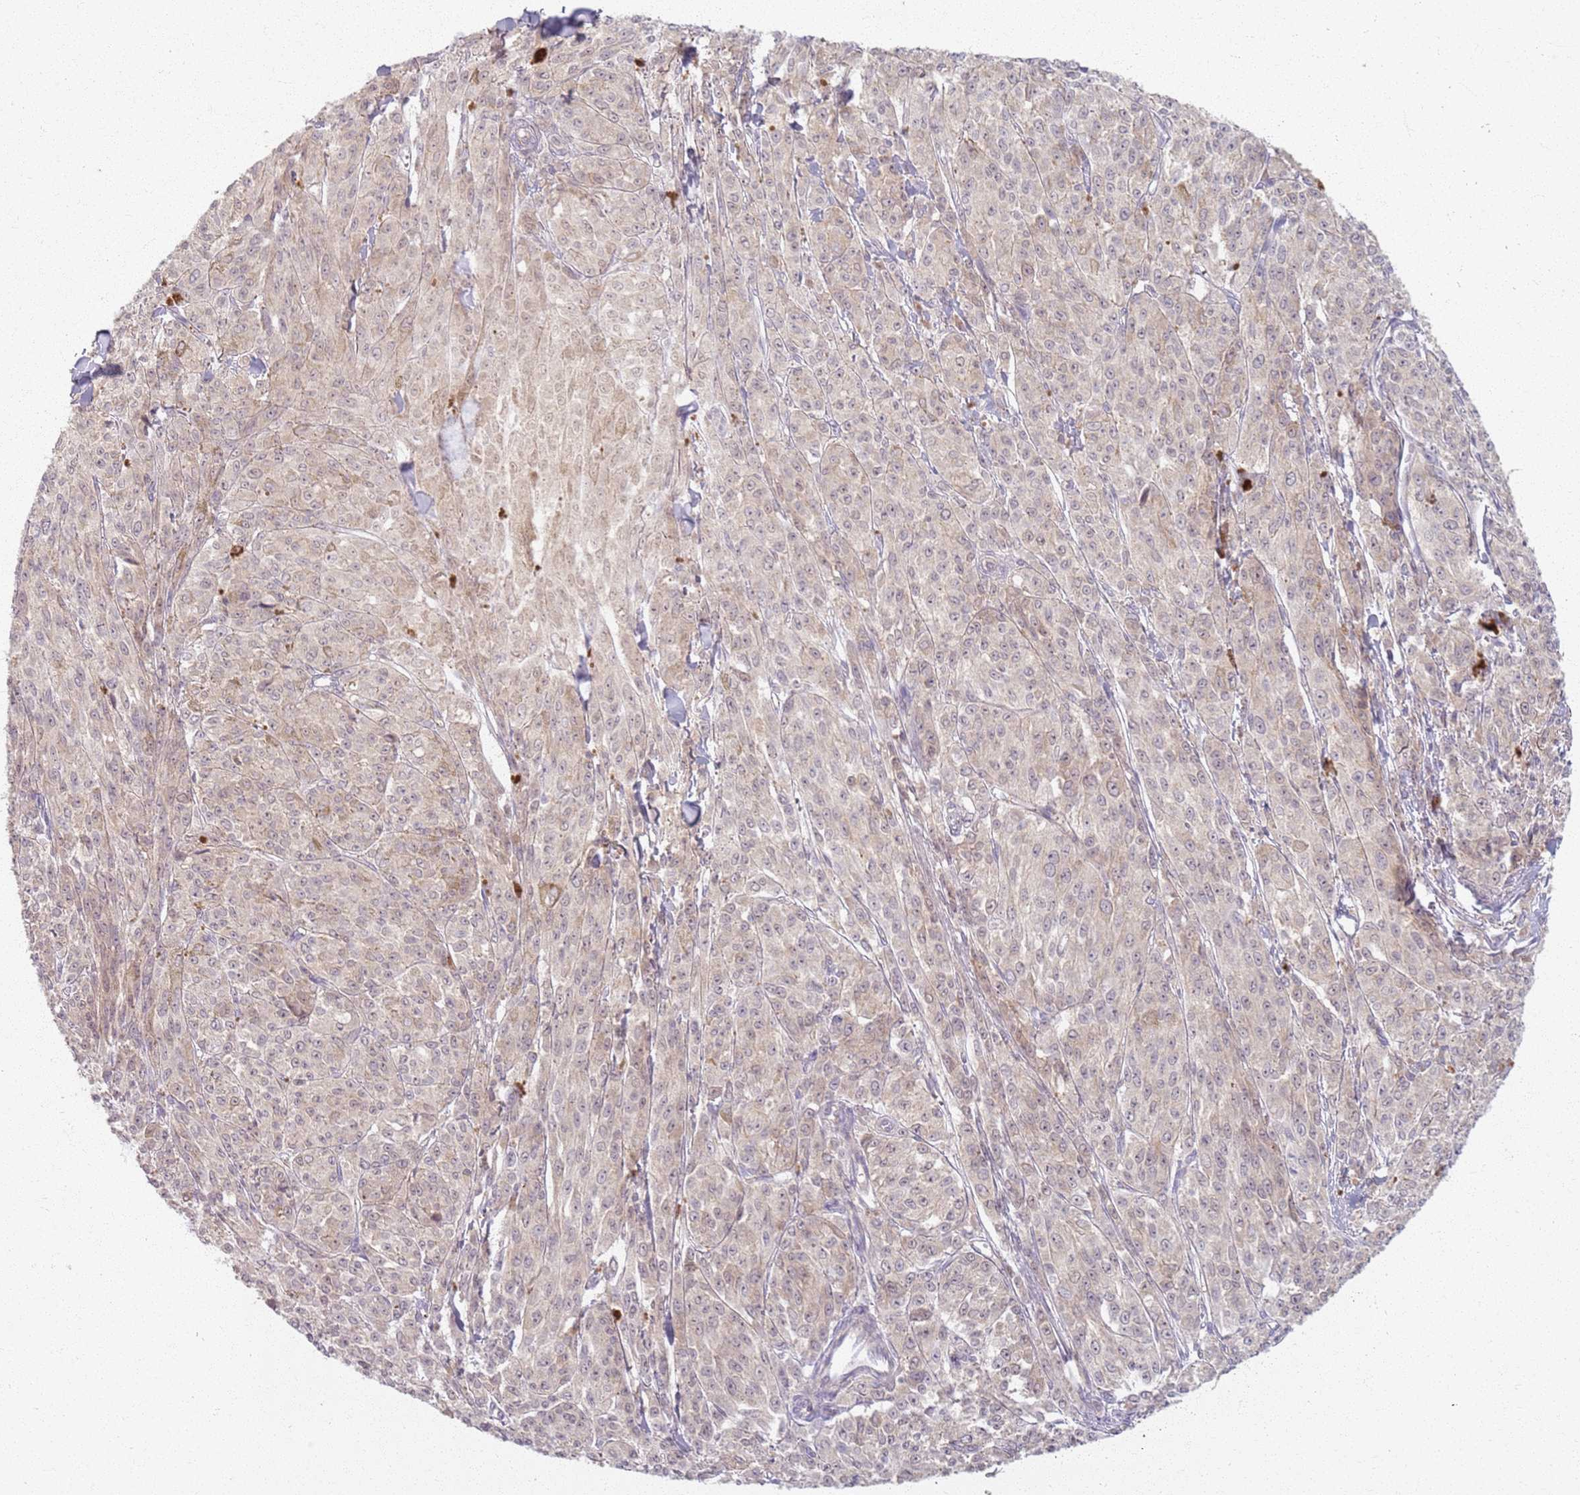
{"staining": {"intensity": "weak", "quantity": "<25%", "location": "cytoplasmic/membranous"}, "tissue": "melanoma", "cell_type": "Tumor cells", "image_type": "cancer", "snomed": [{"axis": "morphology", "description": "Malignant melanoma, NOS"}, {"axis": "topography", "description": "Skin"}], "caption": "An image of human melanoma is negative for staining in tumor cells.", "gene": "ZDHHC2", "patient": {"sex": "female", "age": 52}}